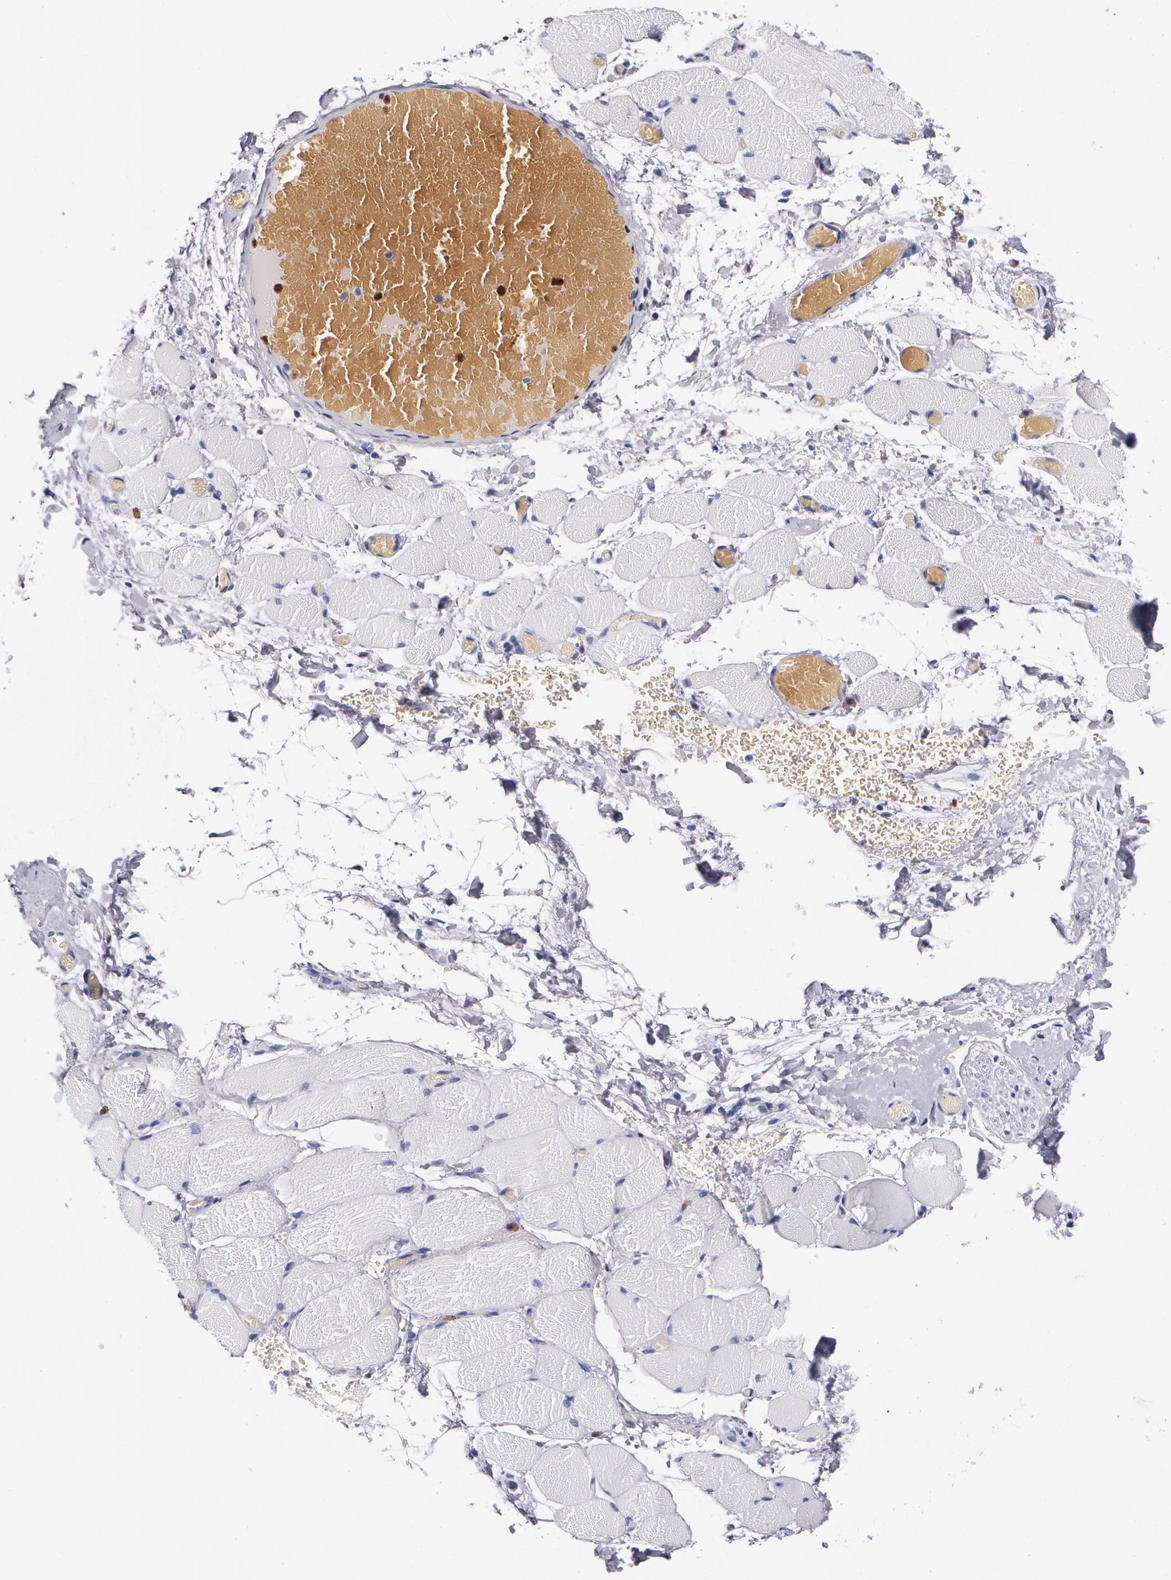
{"staining": {"intensity": "negative", "quantity": "none", "location": "none"}, "tissue": "skeletal muscle", "cell_type": "Myocytes", "image_type": "normal", "snomed": [{"axis": "morphology", "description": "Normal tissue, NOS"}, {"axis": "topography", "description": "Skeletal muscle"}, {"axis": "topography", "description": "Soft tissue"}], "caption": "There is no significant staining in myocytes of skeletal muscle. (Brightfield microscopy of DAB immunohistochemistry at high magnification).", "gene": "S100A8", "patient": {"sex": "female", "age": 58}}